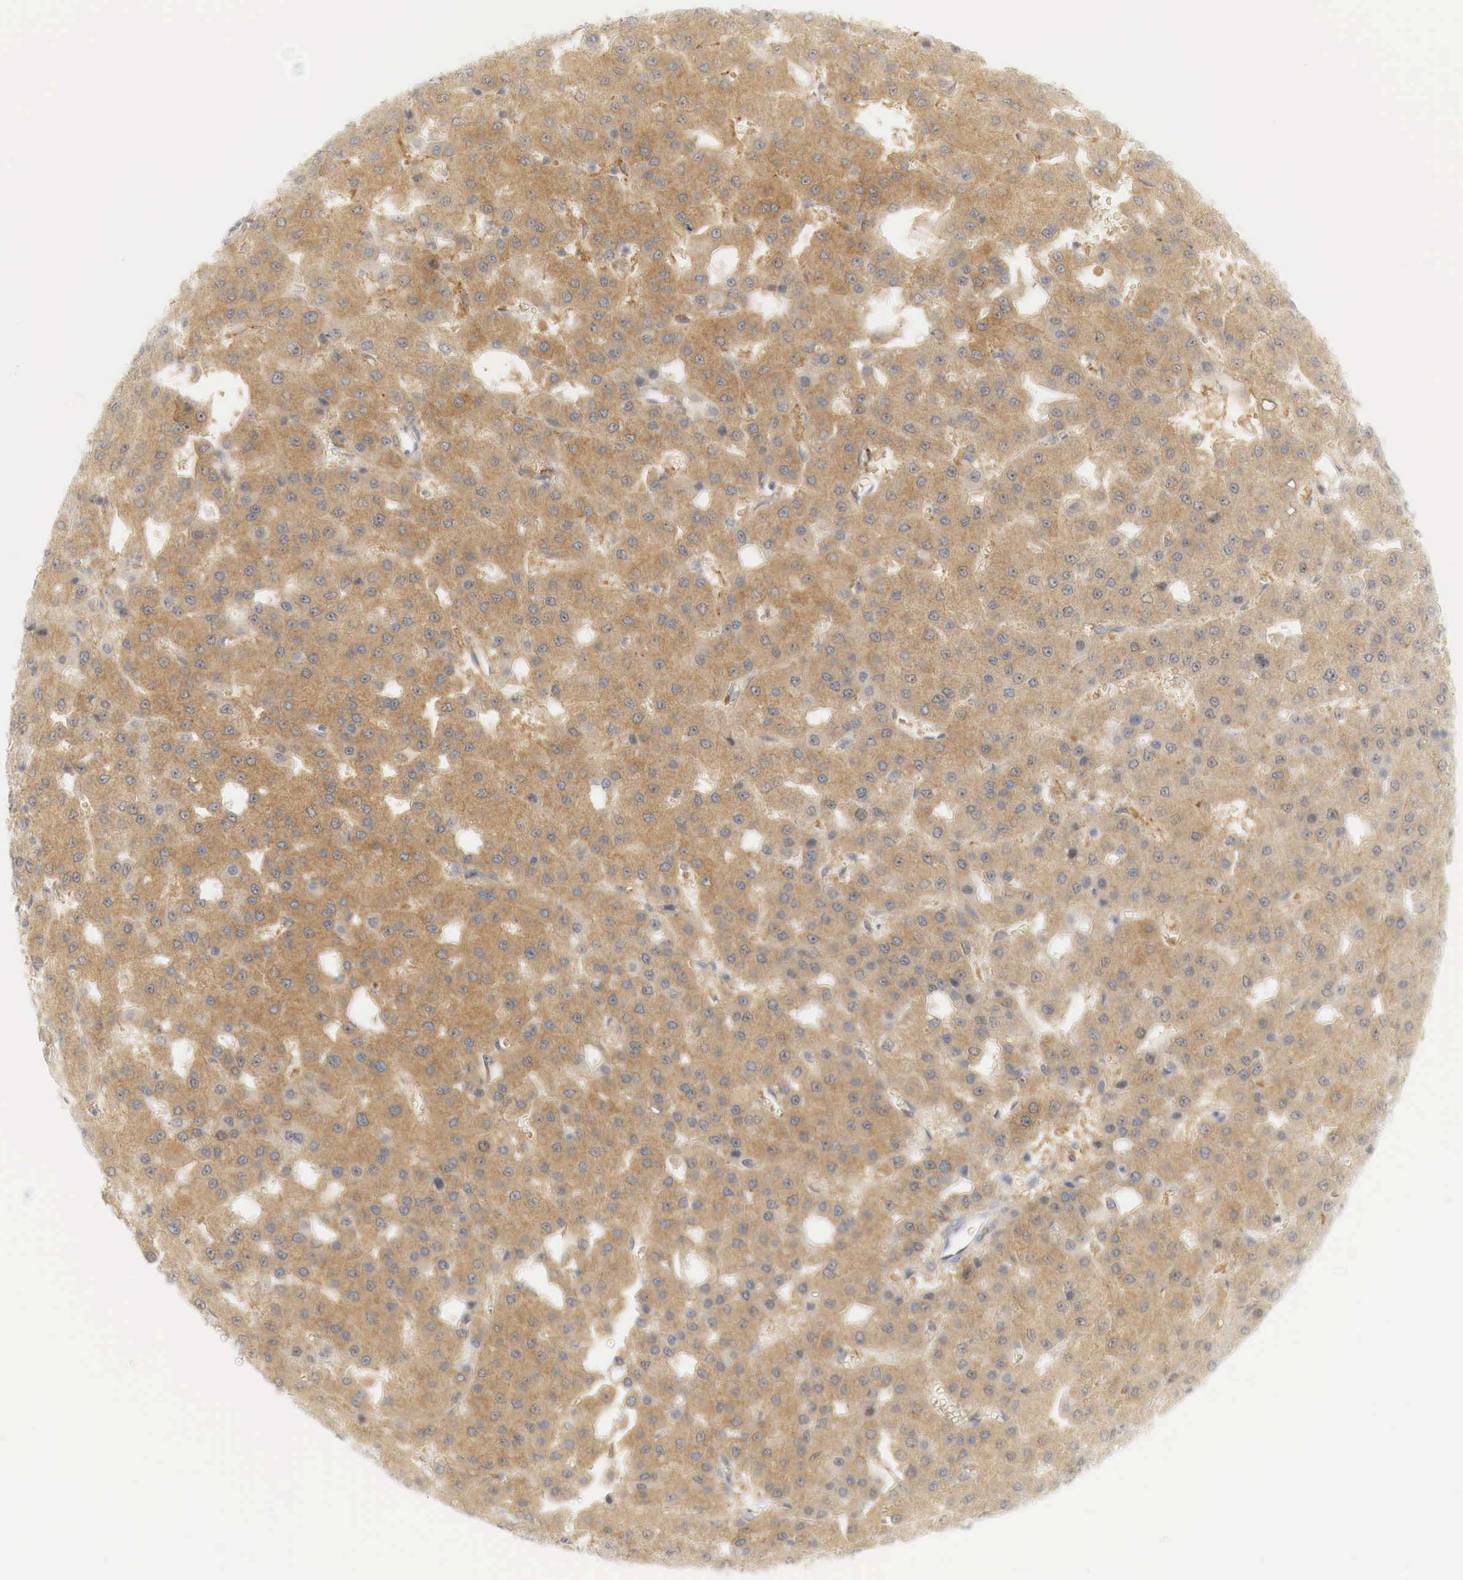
{"staining": {"intensity": "moderate", "quantity": "25%-75%", "location": "cytoplasmic/membranous,nuclear"}, "tissue": "liver cancer", "cell_type": "Tumor cells", "image_type": "cancer", "snomed": [{"axis": "morphology", "description": "Carcinoma, Hepatocellular, NOS"}, {"axis": "topography", "description": "Liver"}], "caption": "Immunohistochemistry (IHC) photomicrograph of liver cancer stained for a protein (brown), which demonstrates medium levels of moderate cytoplasmic/membranous and nuclear positivity in approximately 25%-75% of tumor cells.", "gene": "MYC", "patient": {"sex": "male", "age": 47}}